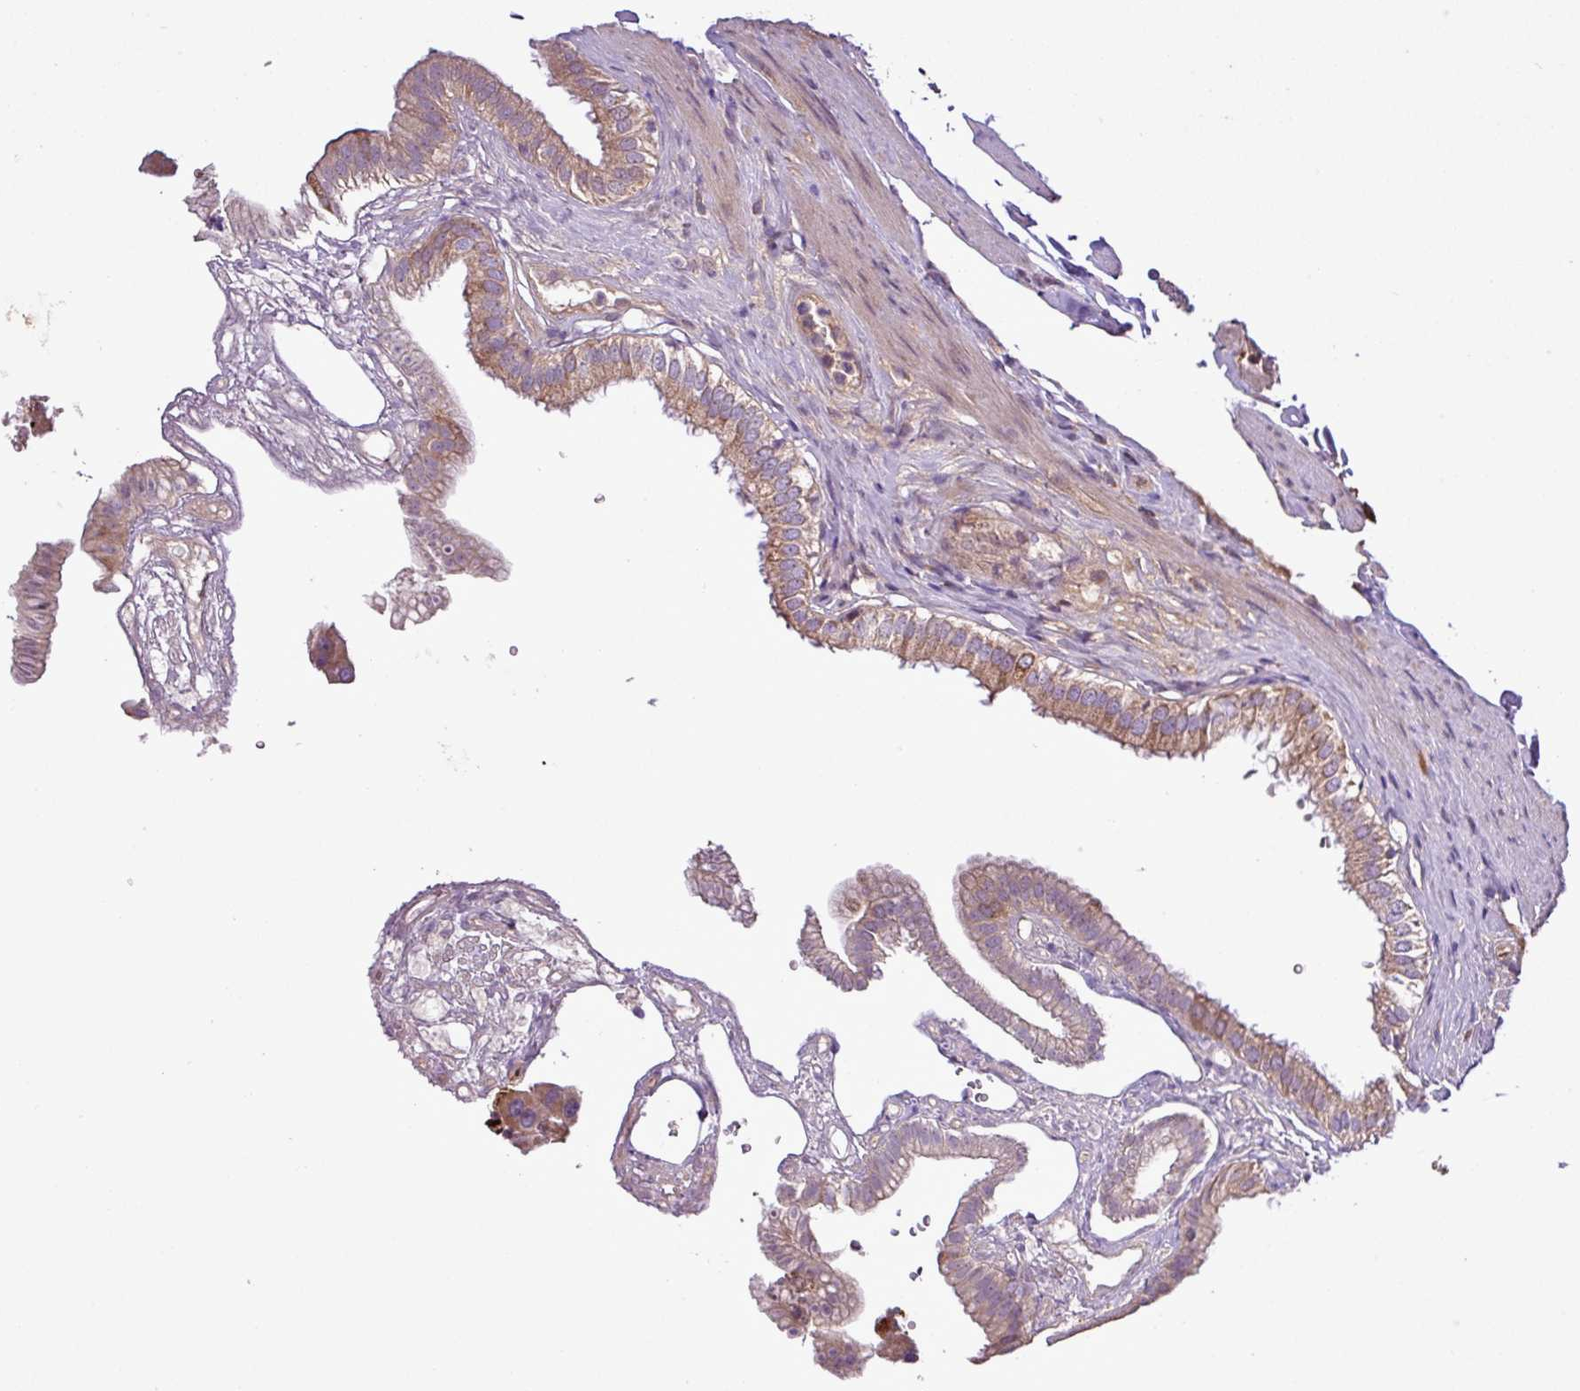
{"staining": {"intensity": "moderate", "quantity": ">75%", "location": "cytoplasmic/membranous"}, "tissue": "gallbladder", "cell_type": "Glandular cells", "image_type": "normal", "snomed": [{"axis": "morphology", "description": "Normal tissue, NOS"}, {"axis": "topography", "description": "Gallbladder"}], "caption": "Moderate cytoplasmic/membranous protein expression is identified in approximately >75% of glandular cells in gallbladder. (brown staining indicates protein expression, while blue staining denotes nuclei).", "gene": "CWH43", "patient": {"sex": "female", "age": 61}}